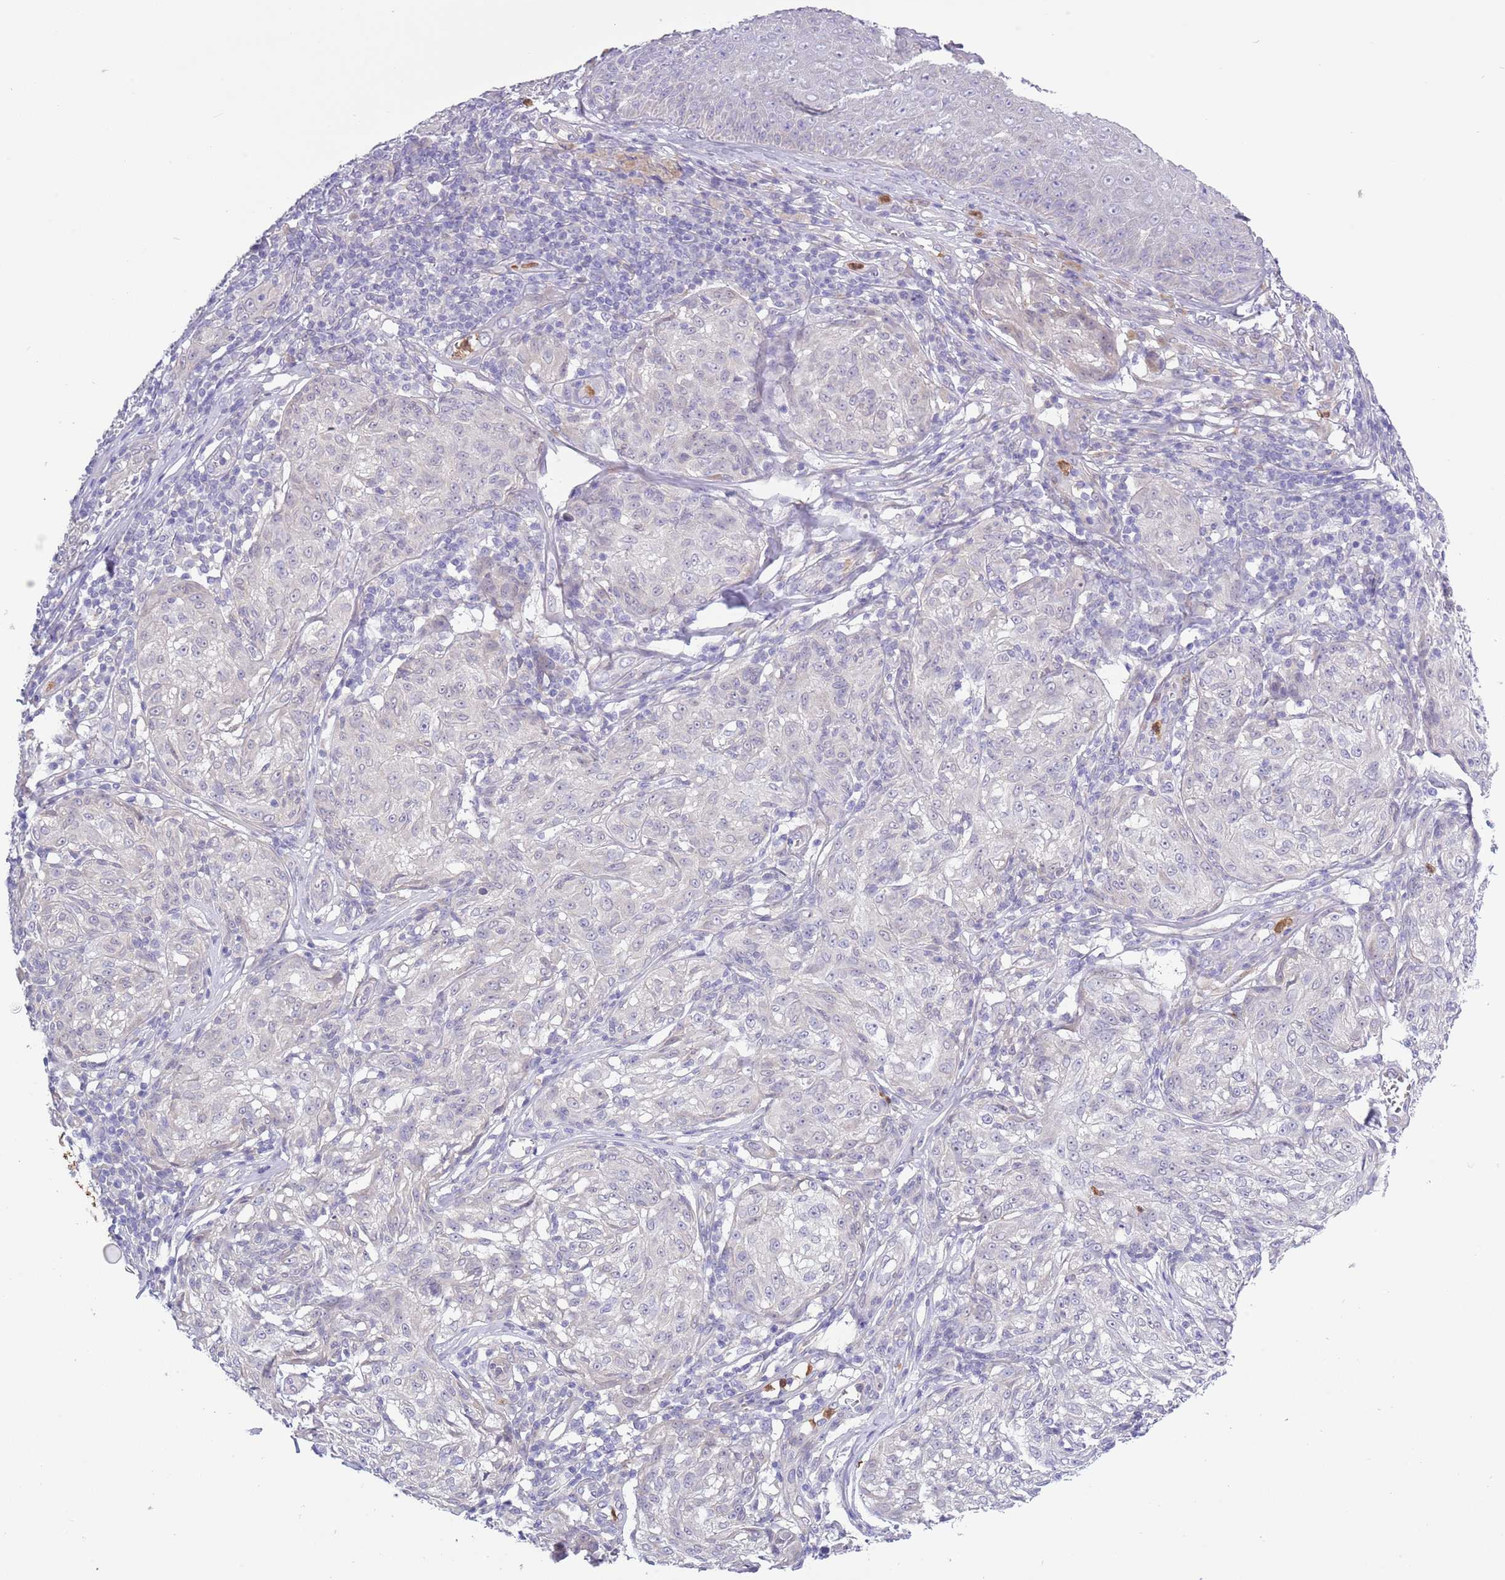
{"staining": {"intensity": "negative", "quantity": "none", "location": "none"}, "tissue": "melanoma", "cell_type": "Tumor cells", "image_type": "cancer", "snomed": [{"axis": "morphology", "description": "Malignant melanoma, NOS"}, {"axis": "topography", "description": "Skin"}], "caption": "Histopathology image shows no protein staining in tumor cells of malignant melanoma tissue.", "gene": "ZFP2", "patient": {"sex": "female", "age": 63}}